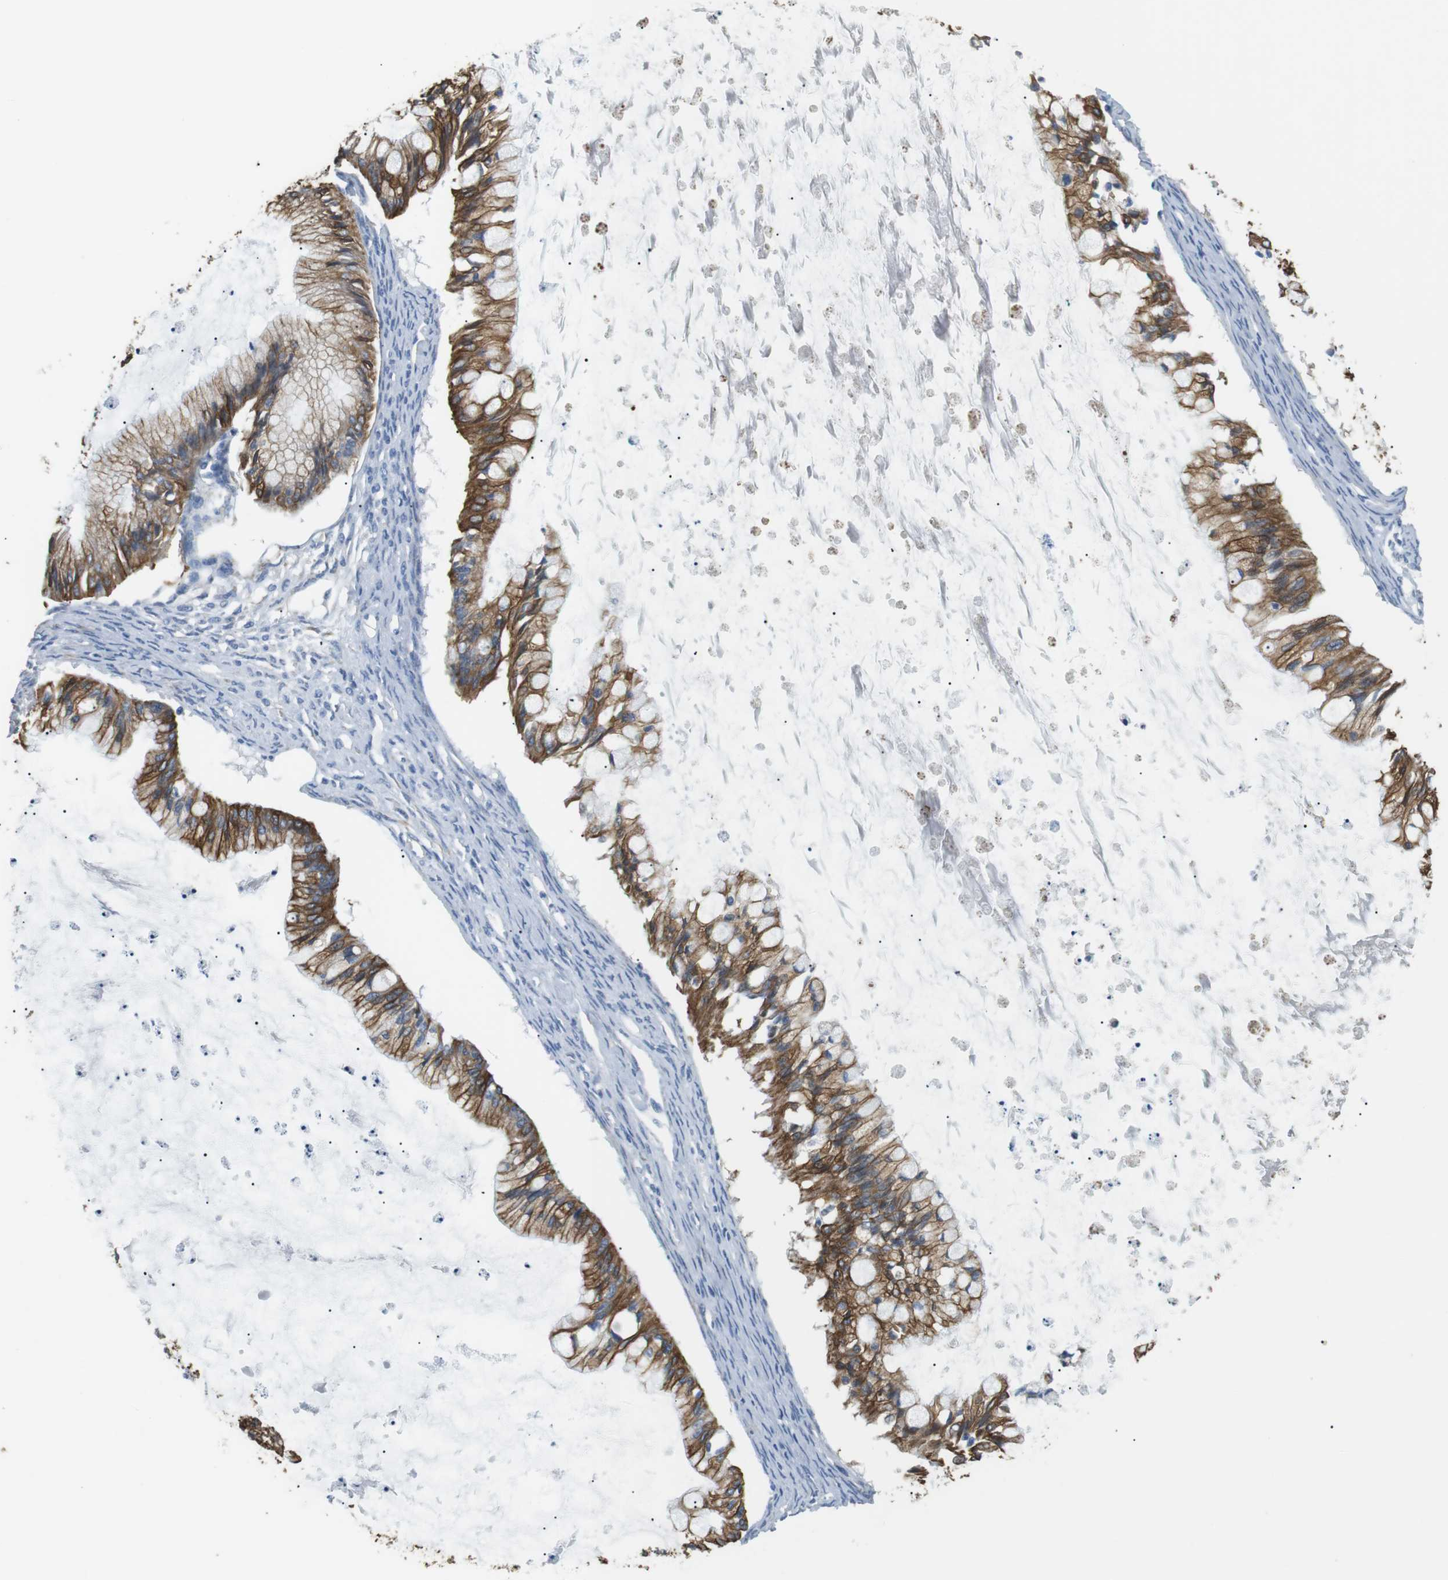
{"staining": {"intensity": "moderate", "quantity": ">75%", "location": "cytoplasmic/membranous"}, "tissue": "ovarian cancer", "cell_type": "Tumor cells", "image_type": "cancer", "snomed": [{"axis": "morphology", "description": "Cystadenocarcinoma, mucinous, NOS"}, {"axis": "topography", "description": "Ovary"}], "caption": "A micrograph showing moderate cytoplasmic/membranous expression in approximately >75% of tumor cells in ovarian cancer (mucinous cystadenocarcinoma), as visualized by brown immunohistochemical staining.", "gene": "UNC5CL", "patient": {"sex": "female", "age": 57}}